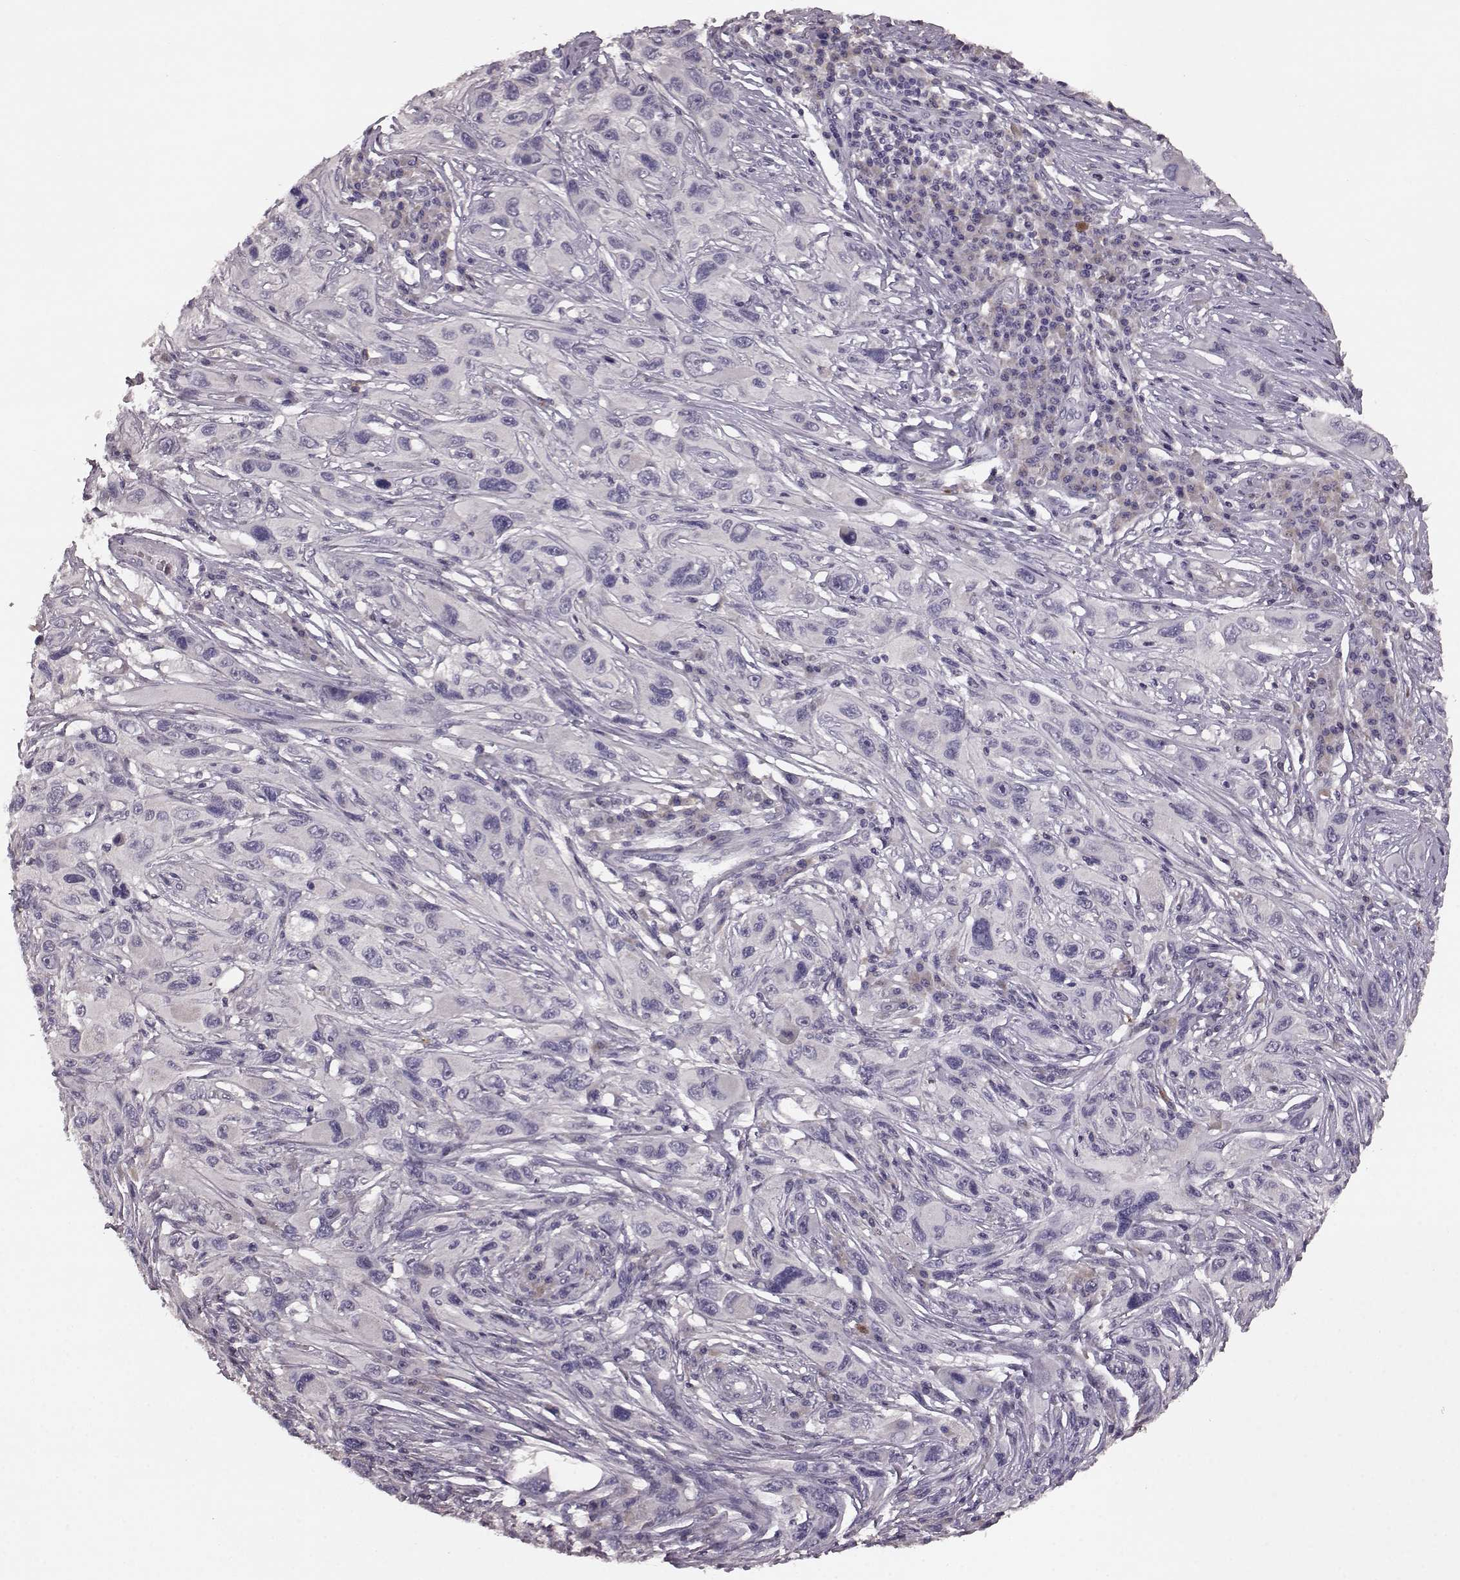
{"staining": {"intensity": "negative", "quantity": "none", "location": "none"}, "tissue": "melanoma", "cell_type": "Tumor cells", "image_type": "cancer", "snomed": [{"axis": "morphology", "description": "Malignant melanoma, NOS"}, {"axis": "topography", "description": "Skin"}], "caption": "Immunohistochemistry (IHC) of melanoma demonstrates no expression in tumor cells.", "gene": "SLC52A3", "patient": {"sex": "male", "age": 53}}